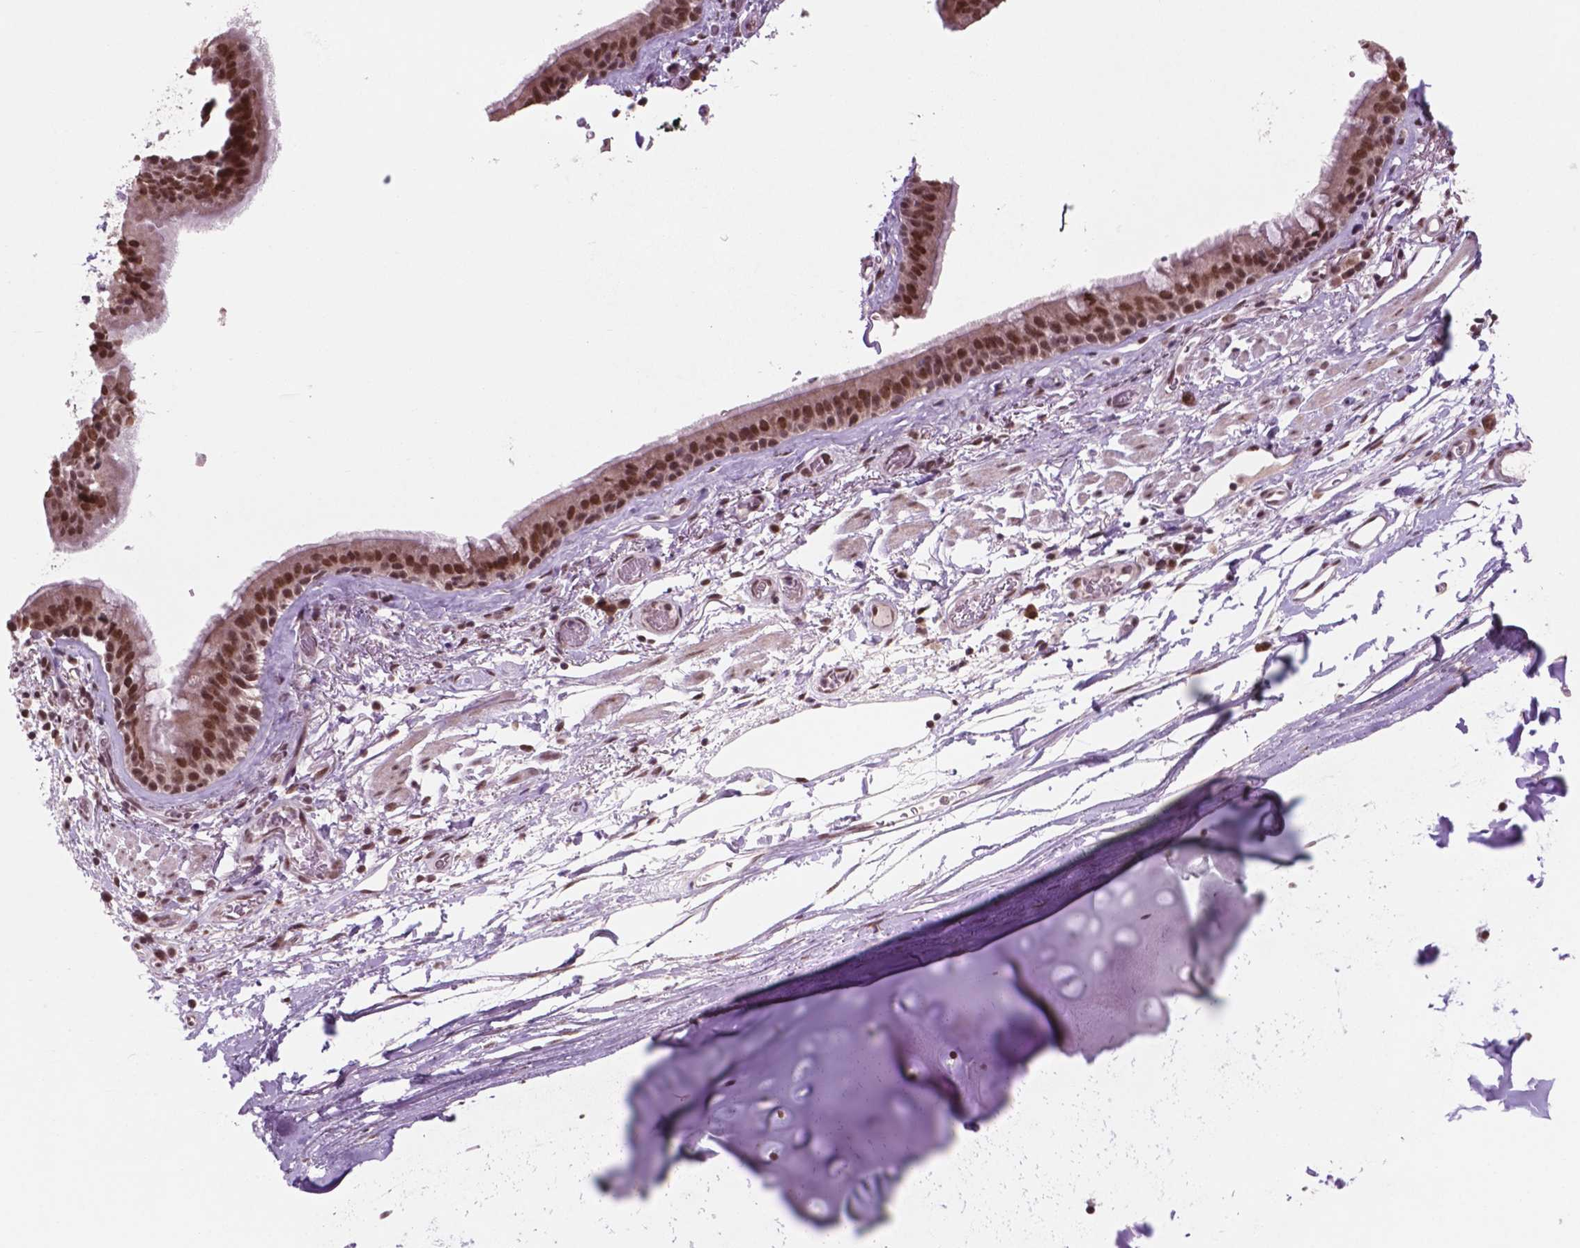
{"staining": {"intensity": "strong", "quantity": ">75%", "location": "nuclear"}, "tissue": "bronchus", "cell_type": "Respiratory epithelial cells", "image_type": "normal", "snomed": [{"axis": "morphology", "description": "Normal tissue, NOS"}, {"axis": "topography", "description": "Cartilage tissue"}, {"axis": "topography", "description": "Bronchus"}], "caption": "Immunohistochemical staining of benign bronchus exhibits high levels of strong nuclear staining in about >75% of respiratory epithelial cells.", "gene": "POLR2E", "patient": {"sex": "male", "age": 58}}